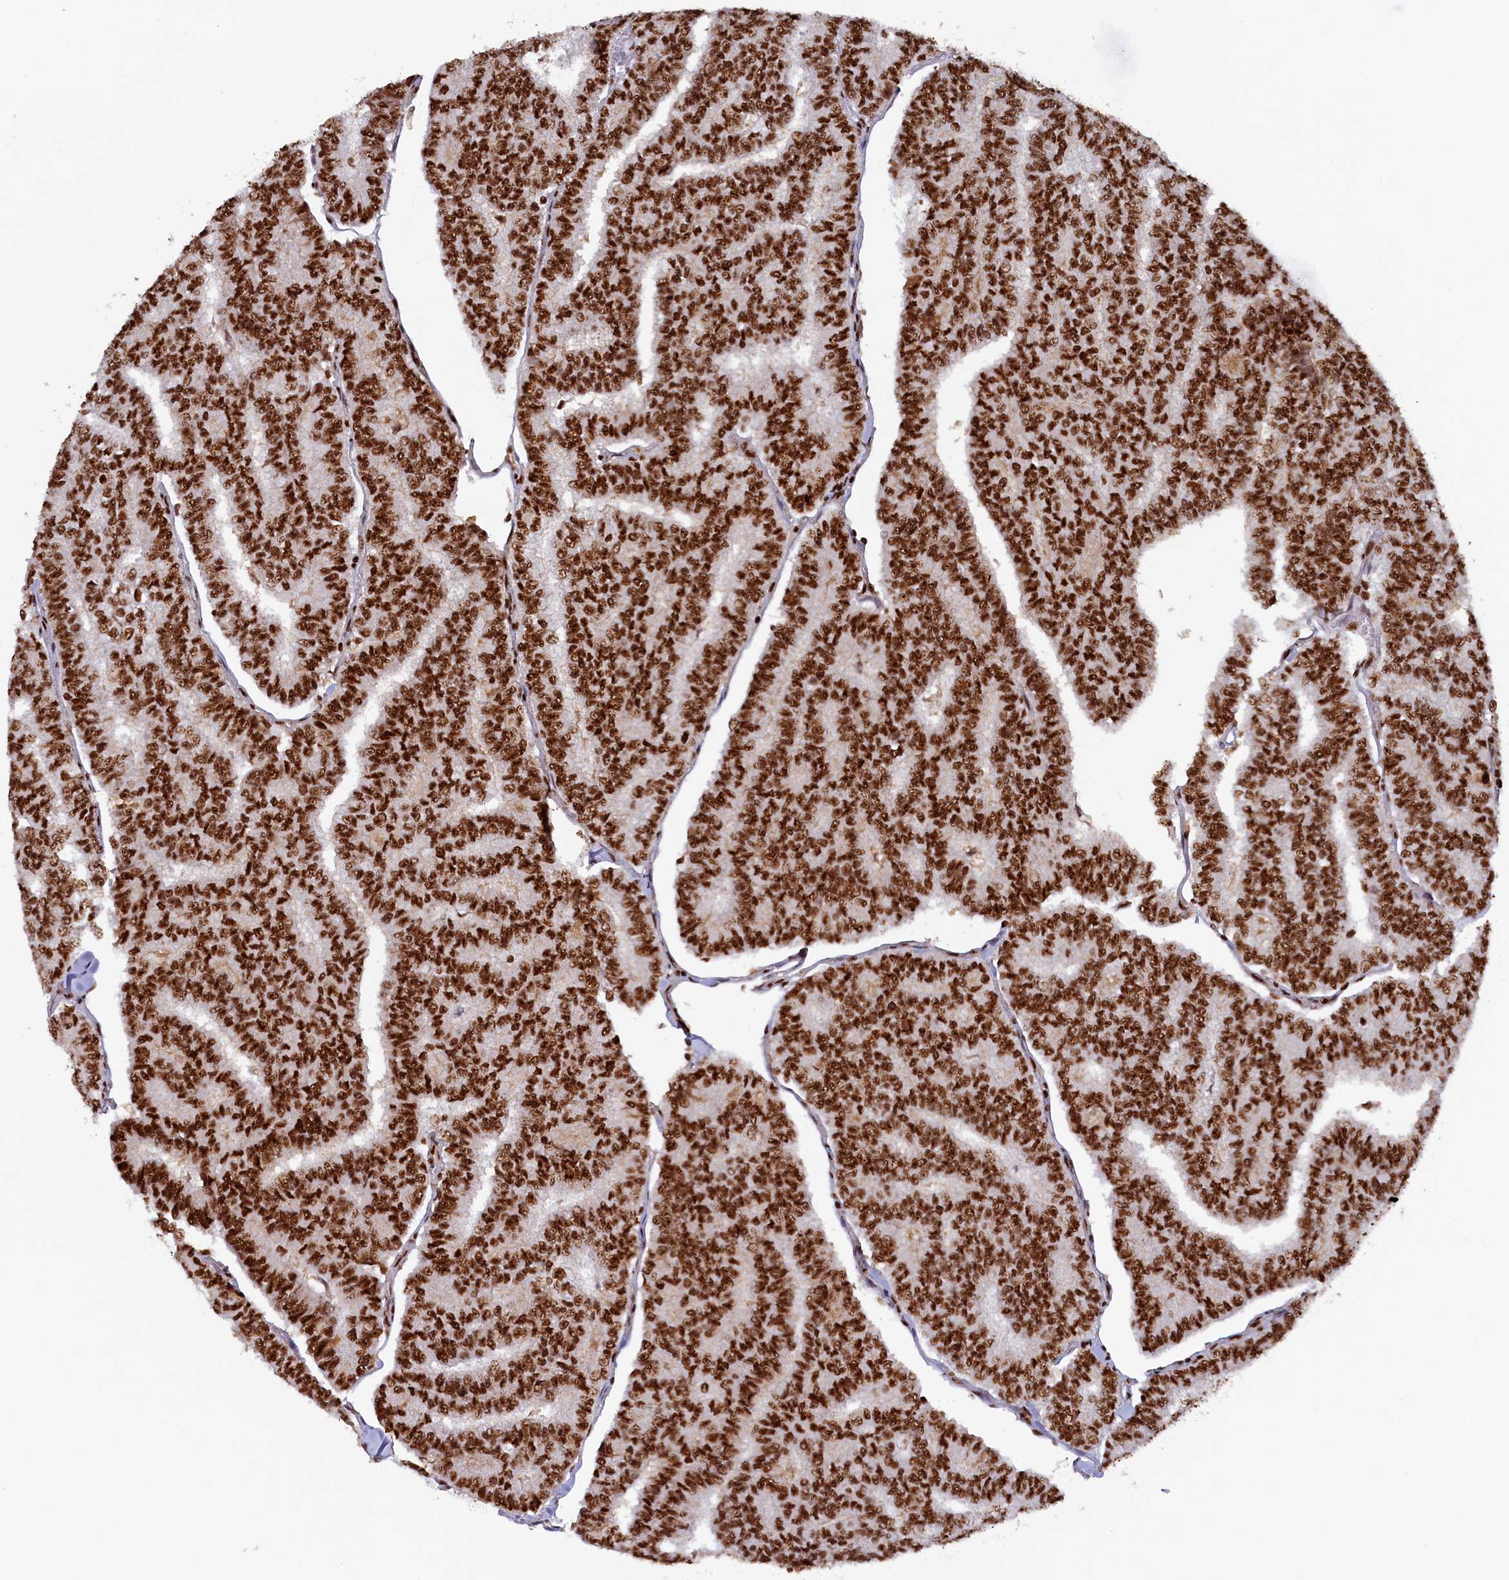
{"staining": {"intensity": "strong", "quantity": ">75%", "location": "nuclear"}, "tissue": "thyroid cancer", "cell_type": "Tumor cells", "image_type": "cancer", "snomed": [{"axis": "morphology", "description": "Papillary adenocarcinoma, NOS"}, {"axis": "topography", "description": "Thyroid gland"}], "caption": "Immunohistochemical staining of thyroid cancer (papillary adenocarcinoma) demonstrates high levels of strong nuclear staining in approximately >75% of tumor cells.", "gene": "ZC3H18", "patient": {"sex": "female", "age": 35}}